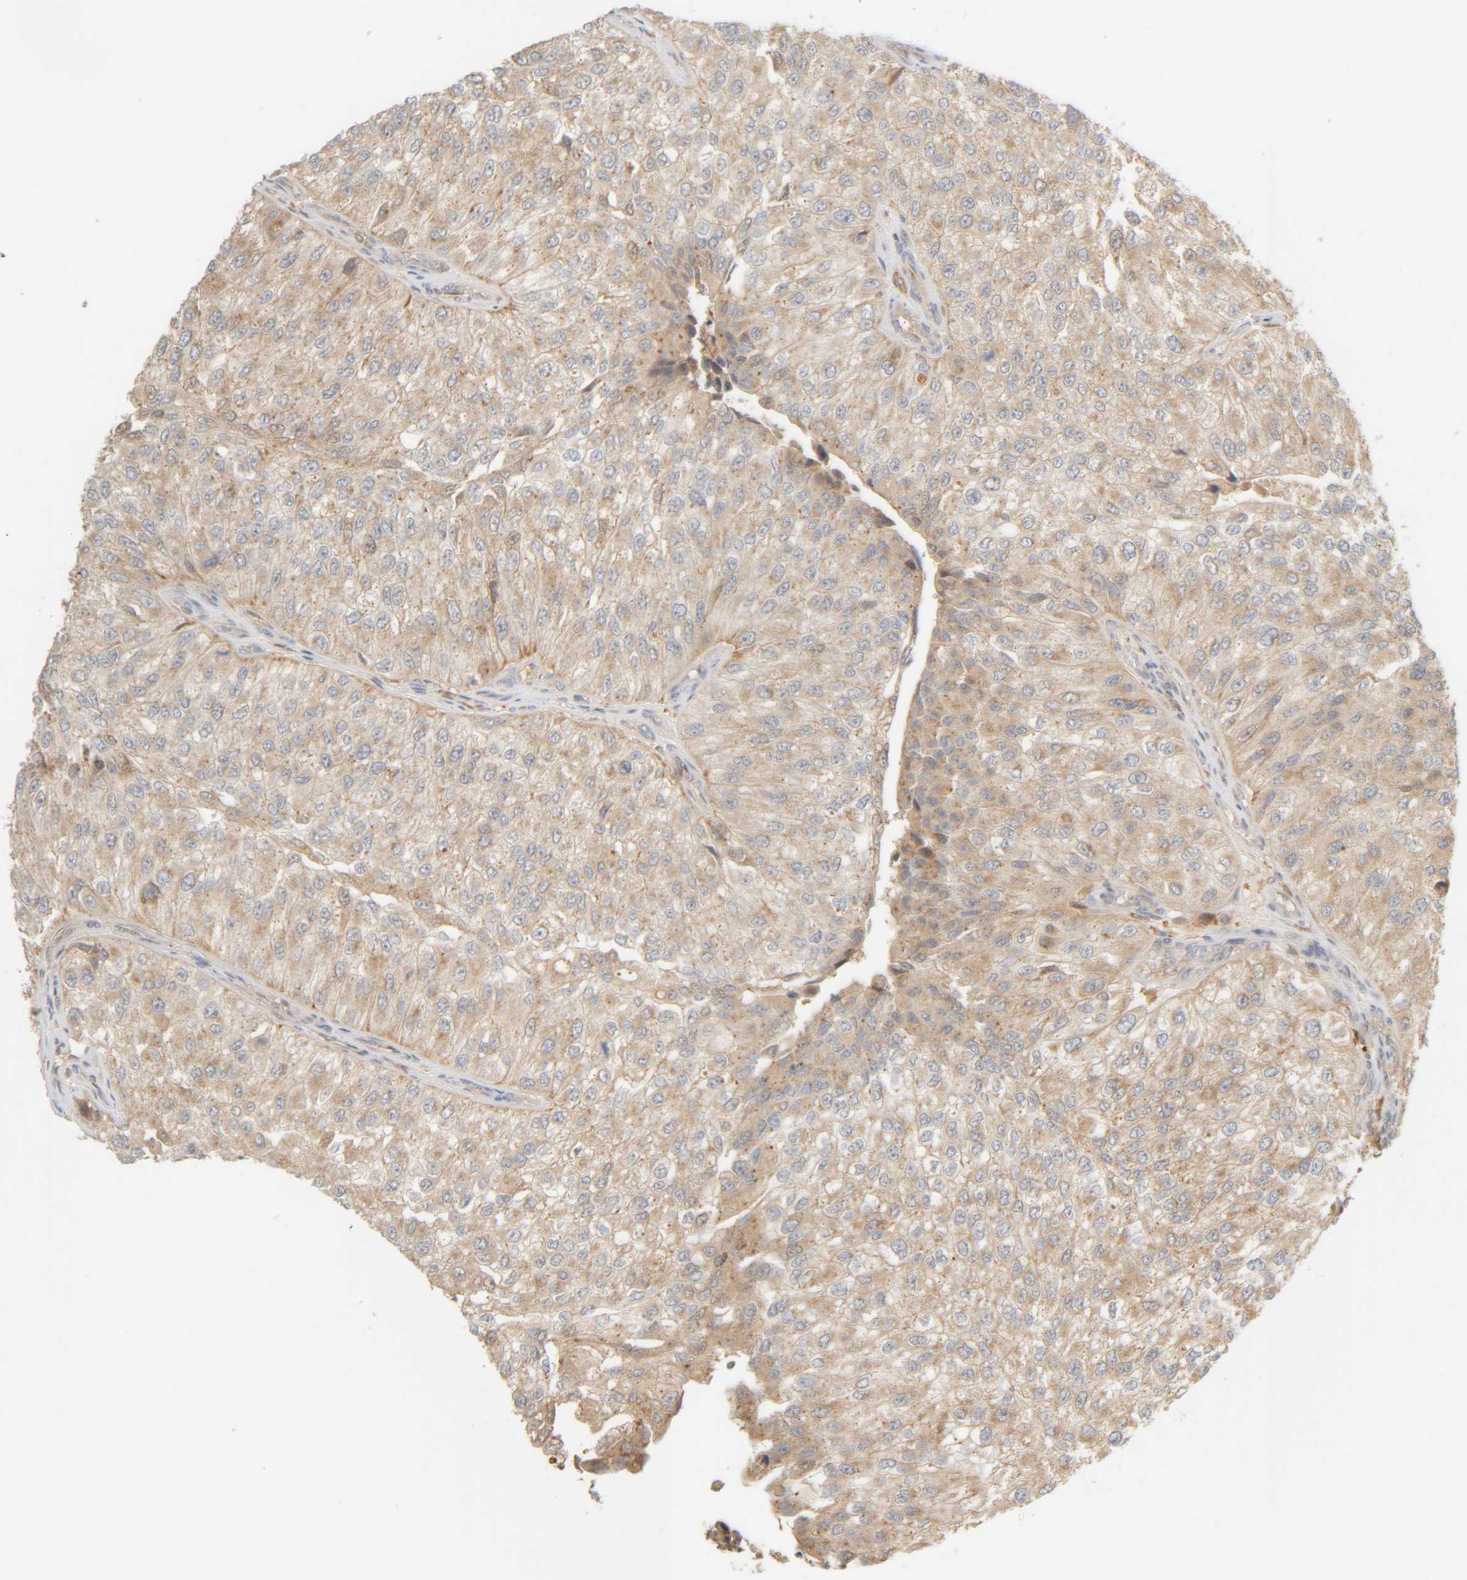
{"staining": {"intensity": "weak", "quantity": ">75%", "location": "cytoplasmic/membranous"}, "tissue": "urothelial cancer", "cell_type": "Tumor cells", "image_type": "cancer", "snomed": [{"axis": "morphology", "description": "Urothelial carcinoma, High grade"}, {"axis": "topography", "description": "Kidney"}, {"axis": "topography", "description": "Urinary bladder"}], "caption": "DAB (3,3'-diaminobenzidine) immunohistochemical staining of human urothelial cancer exhibits weak cytoplasmic/membranous protein staining in approximately >75% of tumor cells.", "gene": "TMEM192", "patient": {"sex": "male", "age": 77}}